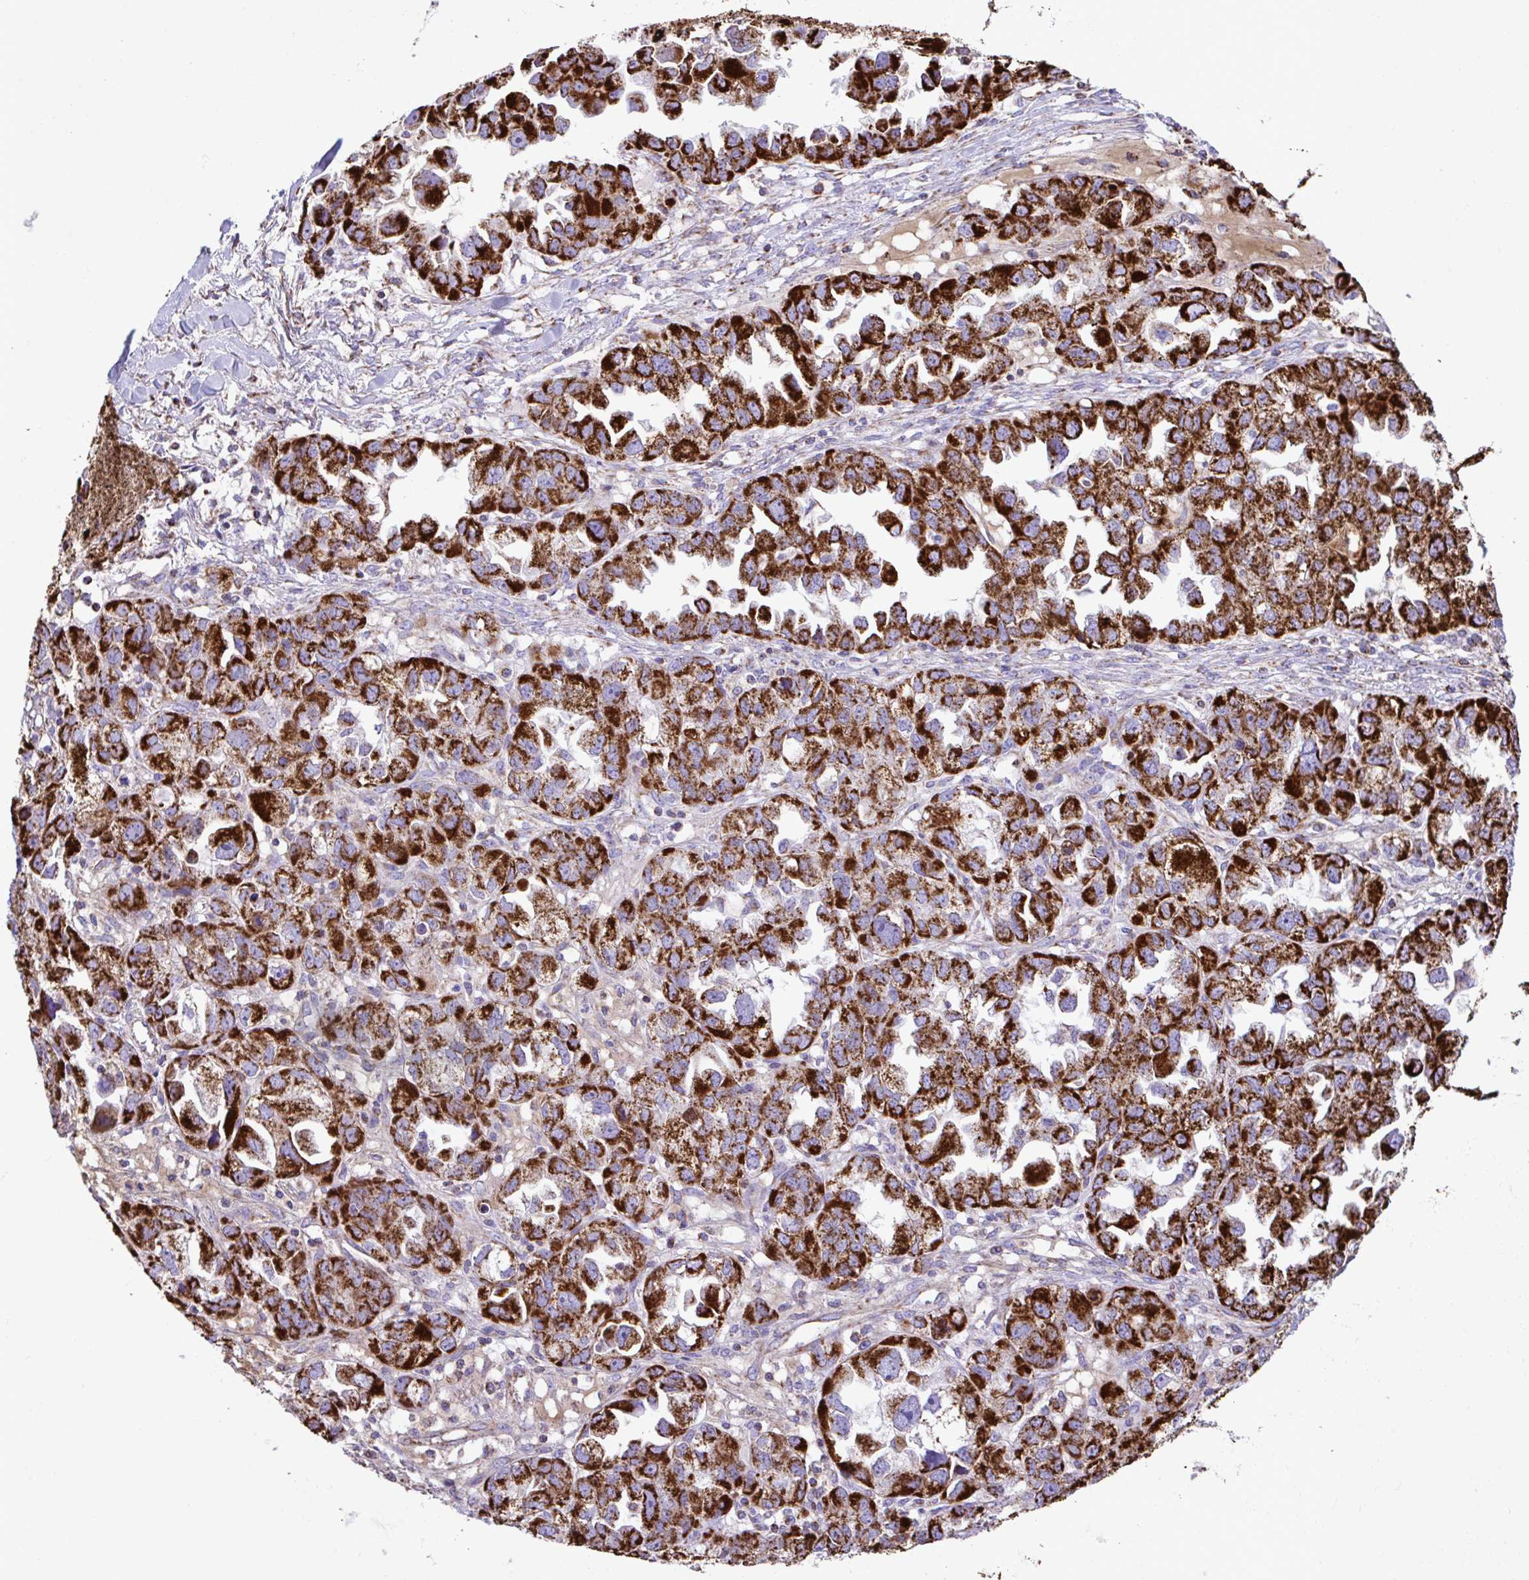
{"staining": {"intensity": "strong", "quantity": ">75%", "location": "cytoplasmic/membranous"}, "tissue": "ovarian cancer", "cell_type": "Tumor cells", "image_type": "cancer", "snomed": [{"axis": "morphology", "description": "Cystadenocarcinoma, serous, NOS"}, {"axis": "topography", "description": "Ovary"}], "caption": "This photomicrograph reveals immunohistochemistry staining of ovarian cancer (serous cystadenocarcinoma), with high strong cytoplasmic/membranous staining in about >75% of tumor cells.", "gene": "PCMTD2", "patient": {"sex": "female", "age": 84}}